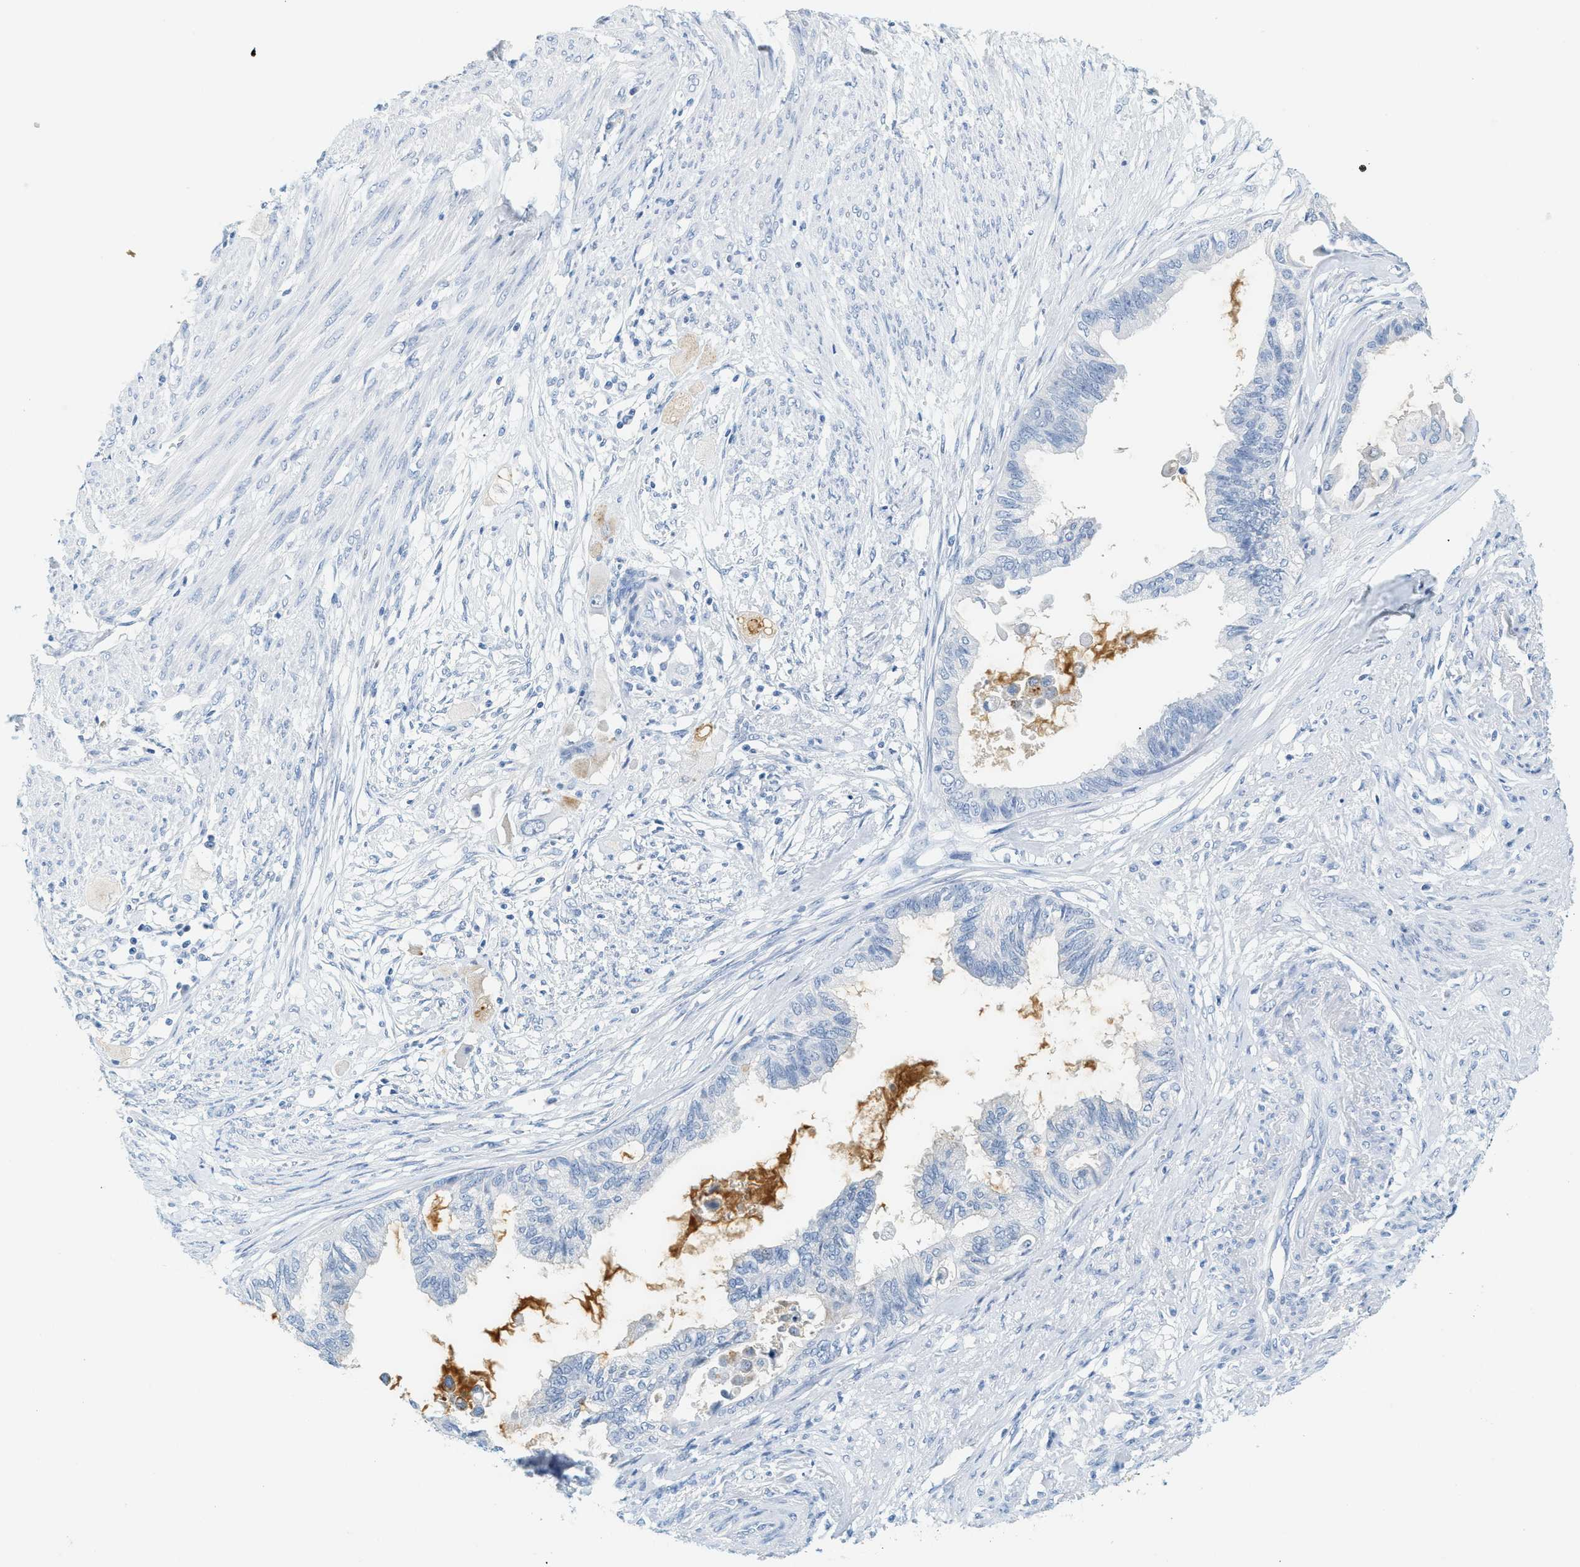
{"staining": {"intensity": "negative", "quantity": "none", "location": "none"}, "tissue": "cervical cancer", "cell_type": "Tumor cells", "image_type": "cancer", "snomed": [{"axis": "morphology", "description": "Normal tissue, NOS"}, {"axis": "morphology", "description": "Adenocarcinoma, NOS"}, {"axis": "topography", "description": "Cervix"}, {"axis": "topography", "description": "Endometrium"}], "caption": "Immunohistochemical staining of human adenocarcinoma (cervical) reveals no significant positivity in tumor cells.", "gene": "LCN2", "patient": {"sex": "female", "age": 86}}